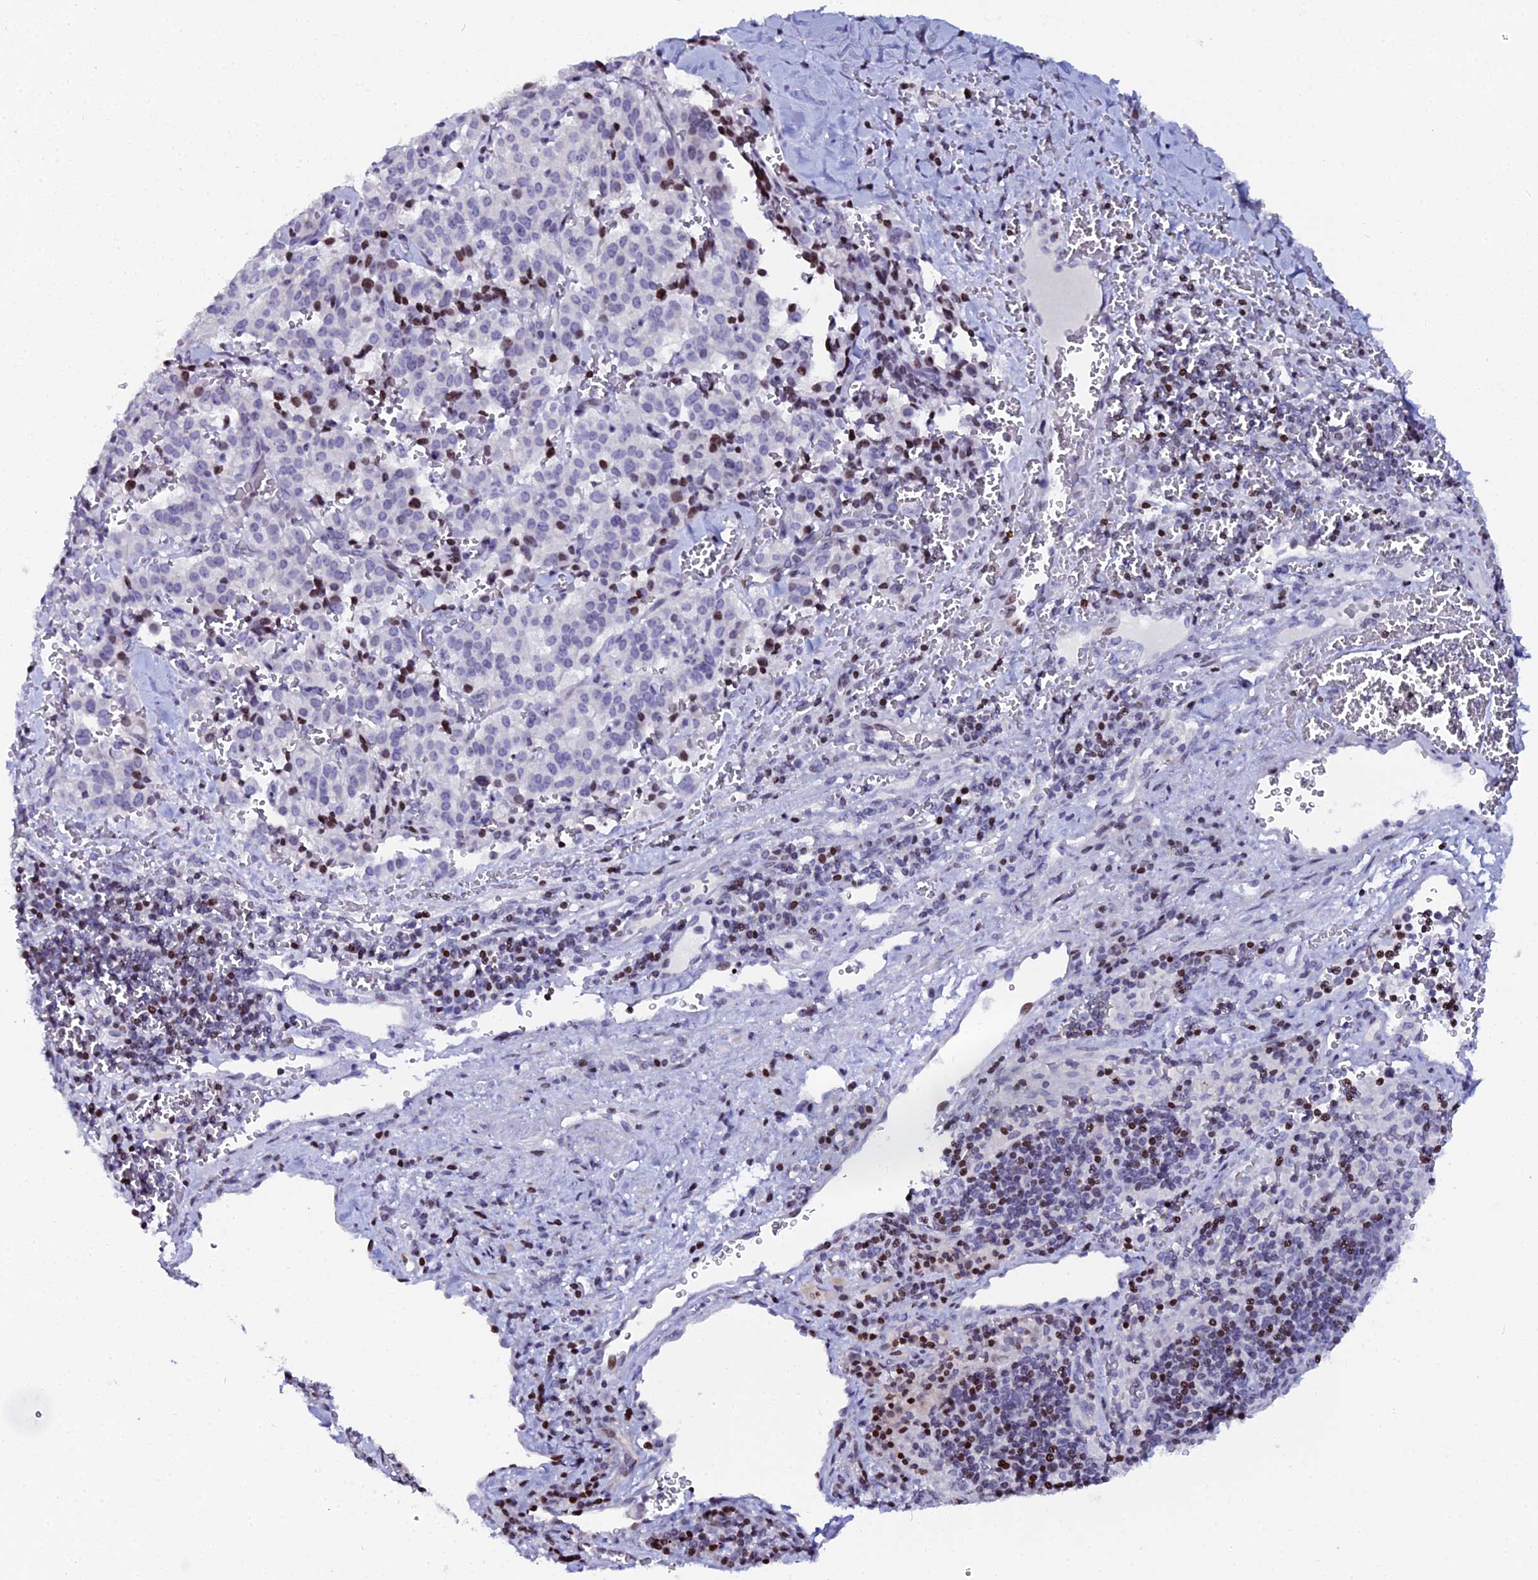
{"staining": {"intensity": "moderate", "quantity": "<25%", "location": "nuclear"}, "tissue": "pancreatic cancer", "cell_type": "Tumor cells", "image_type": "cancer", "snomed": [{"axis": "morphology", "description": "Adenocarcinoma, NOS"}, {"axis": "topography", "description": "Pancreas"}], "caption": "Immunohistochemical staining of adenocarcinoma (pancreatic) shows moderate nuclear protein expression in about <25% of tumor cells.", "gene": "MYNN", "patient": {"sex": "male", "age": 65}}